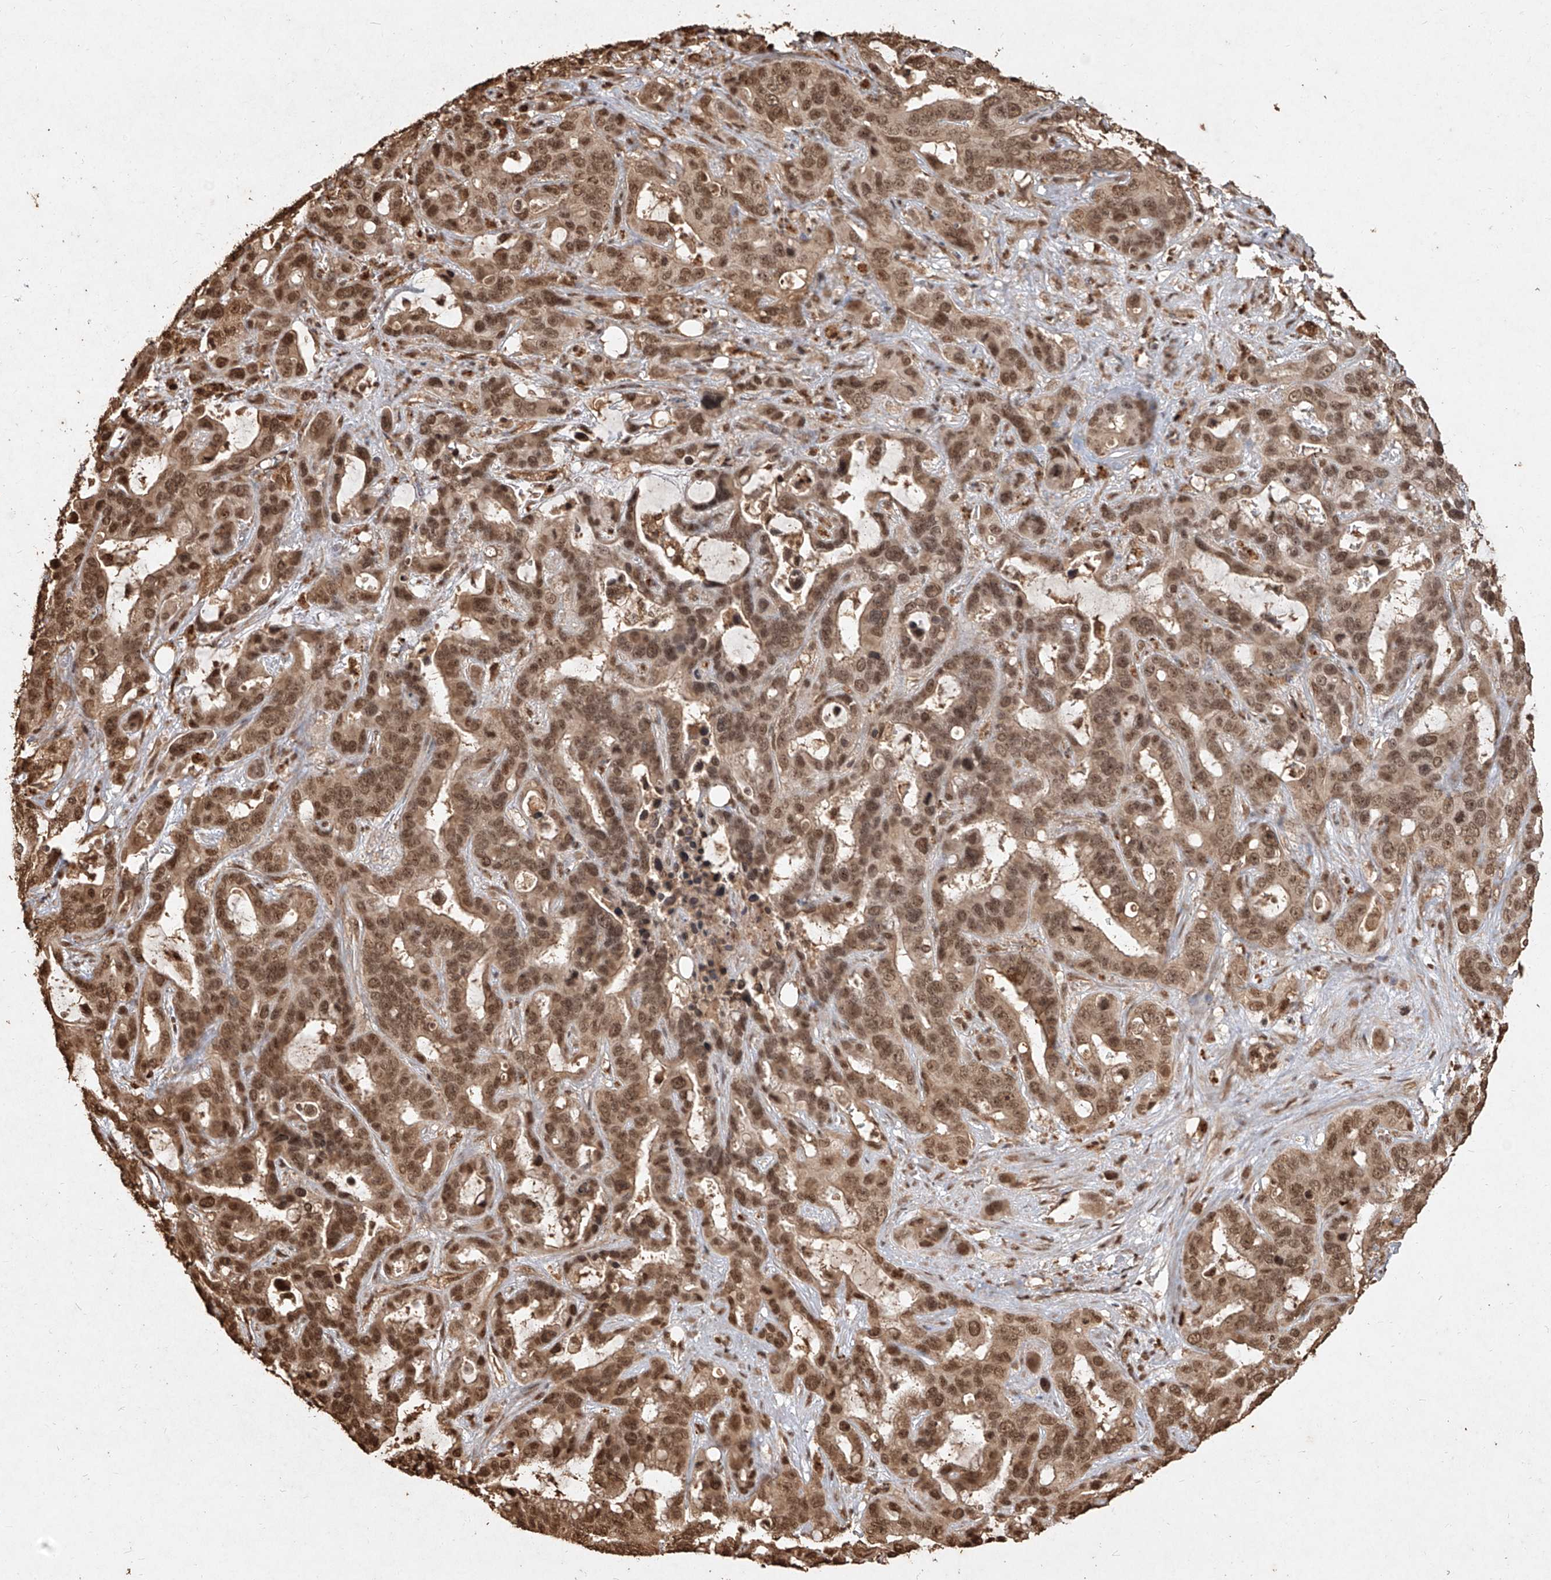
{"staining": {"intensity": "moderate", "quantity": ">75%", "location": "nuclear"}, "tissue": "liver cancer", "cell_type": "Tumor cells", "image_type": "cancer", "snomed": [{"axis": "morphology", "description": "Cholangiocarcinoma"}, {"axis": "topography", "description": "Liver"}], "caption": "Immunohistochemistry (IHC) micrograph of human liver cancer (cholangiocarcinoma) stained for a protein (brown), which reveals medium levels of moderate nuclear positivity in approximately >75% of tumor cells.", "gene": "UBE2K", "patient": {"sex": "female", "age": 65}}